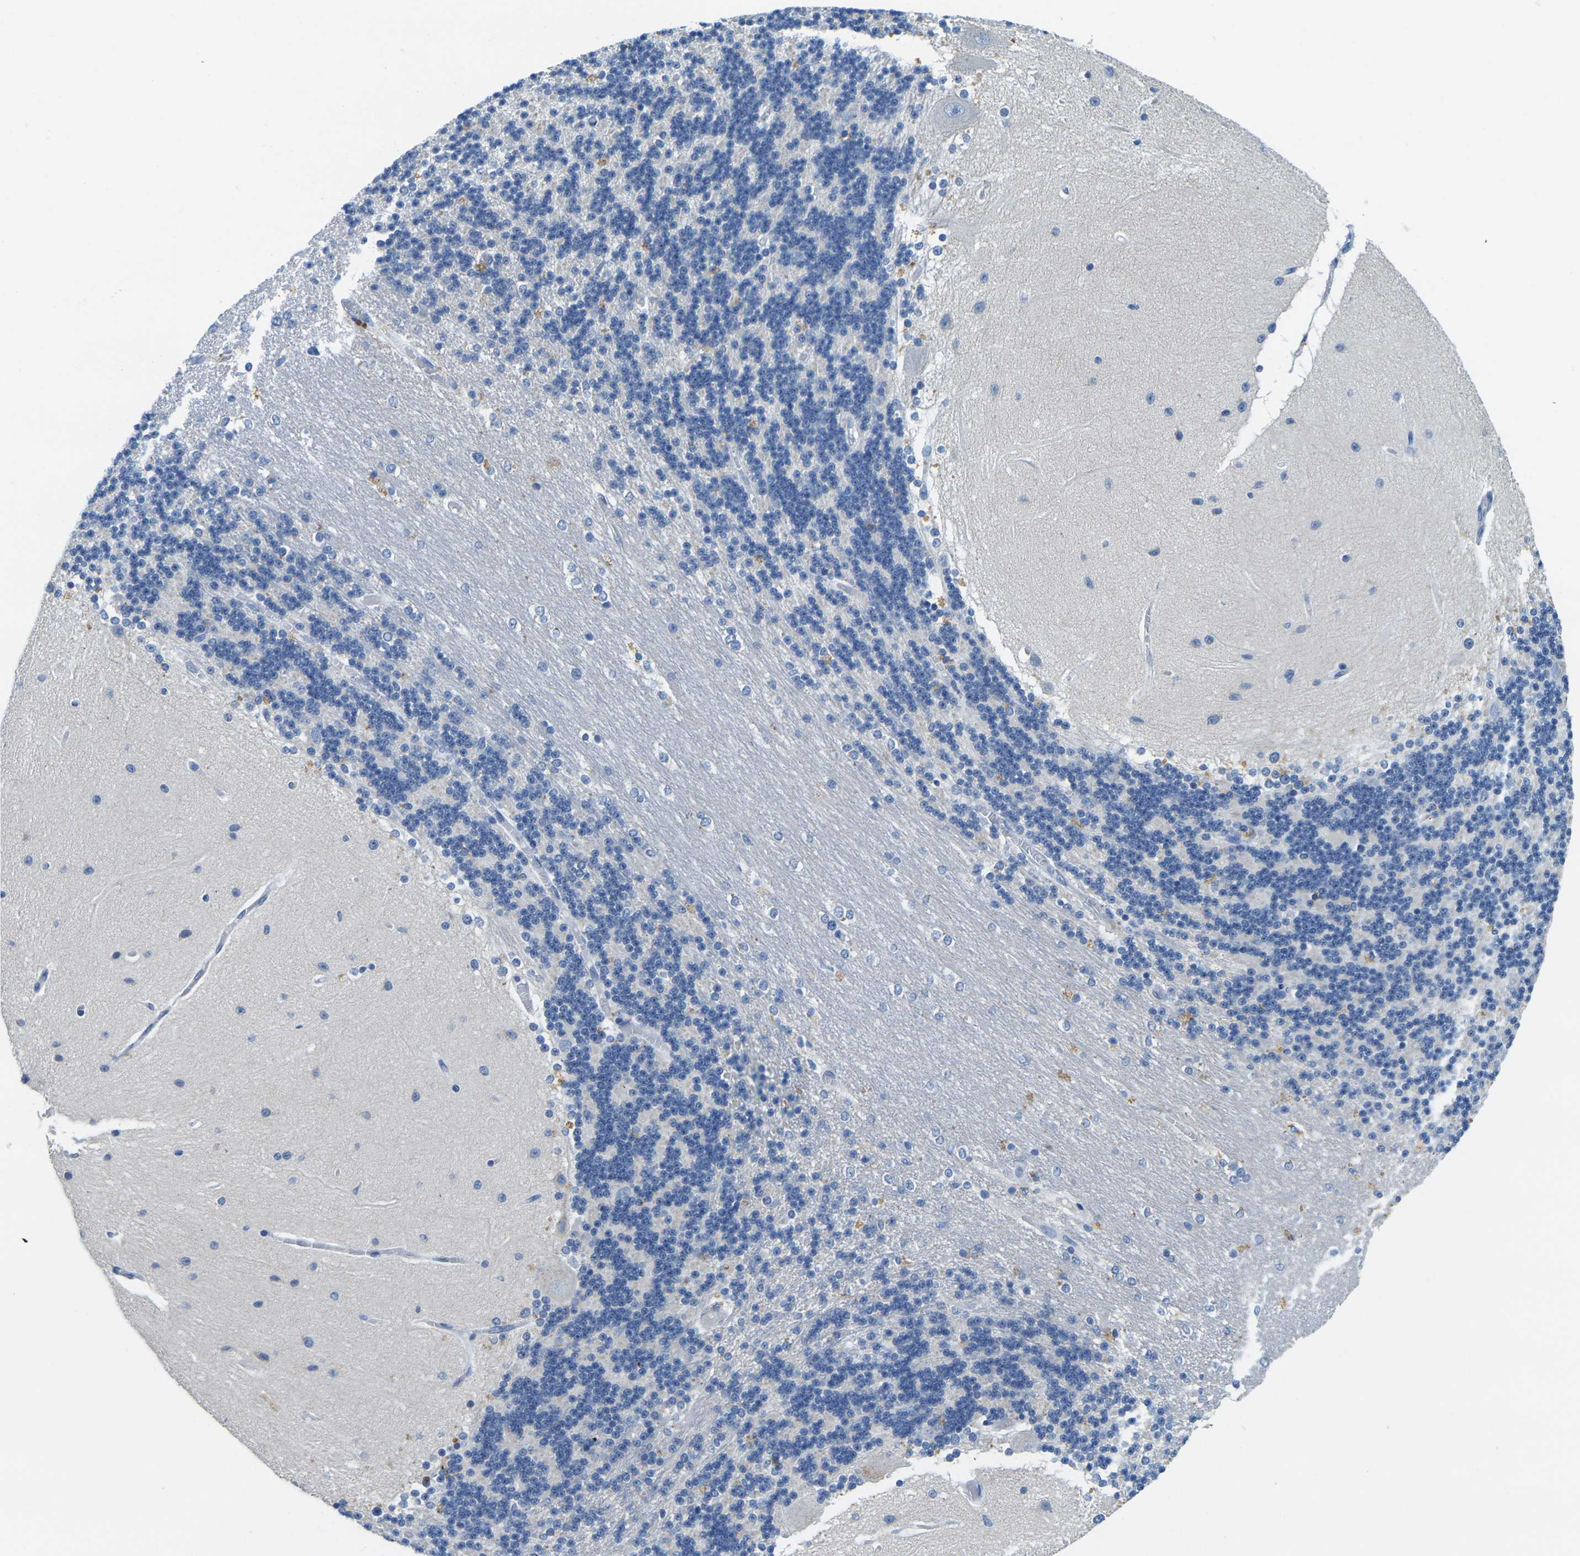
{"staining": {"intensity": "negative", "quantity": "none", "location": "none"}, "tissue": "cerebellum", "cell_type": "Cells in granular layer", "image_type": "normal", "snomed": [{"axis": "morphology", "description": "Normal tissue, NOS"}, {"axis": "topography", "description": "Cerebellum"}], "caption": "Immunohistochemistry of normal human cerebellum shows no expression in cells in granular layer. Brightfield microscopy of immunohistochemistry stained with DAB (brown) and hematoxylin (blue), captured at high magnification.", "gene": "FAM3D", "patient": {"sex": "female", "age": 54}}